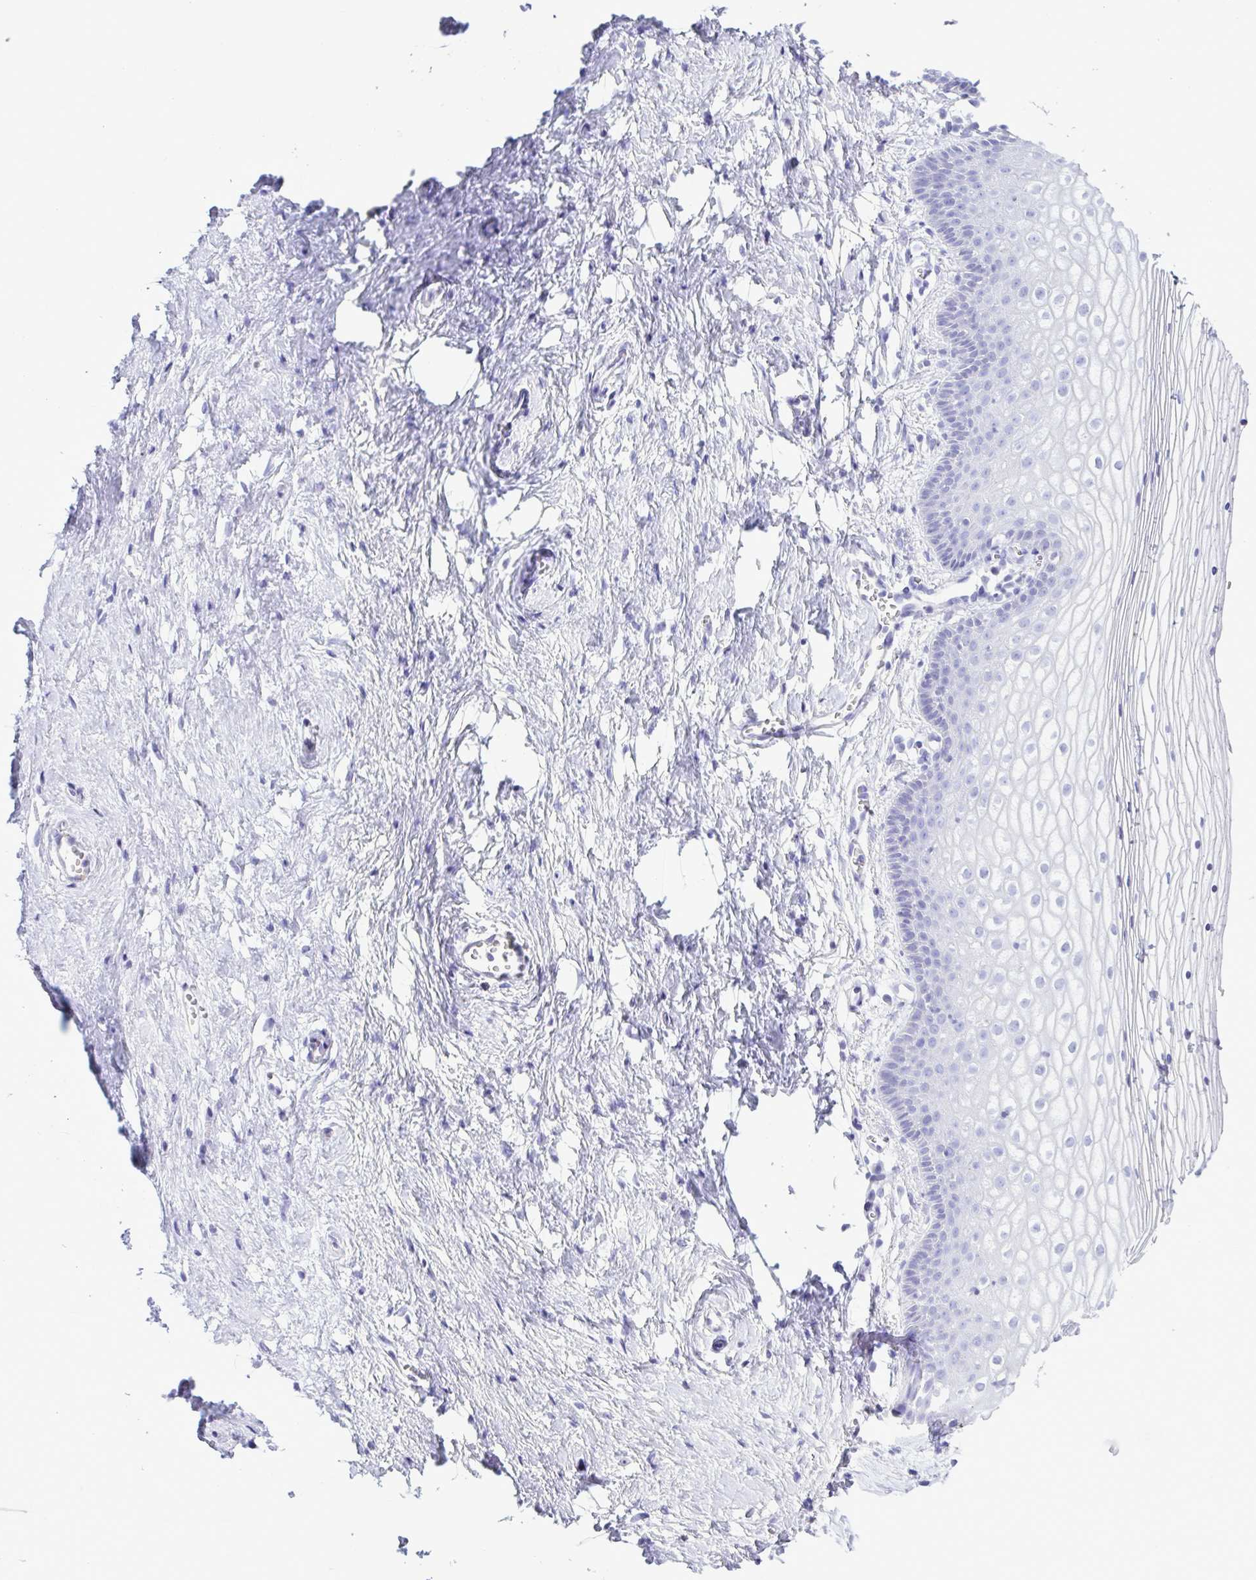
{"staining": {"intensity": "negative", "quantity": "none", "location": "none"}, "tissue": "vagina", "cell_type": "Squamous epithelial cells", "image_type": "normal", "snomed": [{"axis": "morphology", "description": "Normal tissue, NOS"}, {"axis": "topography", "description": "Vagina"}], "caption": "DAB (3,3'-diaminobenzidine) immunohistochemical staining of normal human vagina reveals no significant expression in squamous epithelial cells.", "gene": "GPR182", "patient": {"sex": "female", "age": 56}}